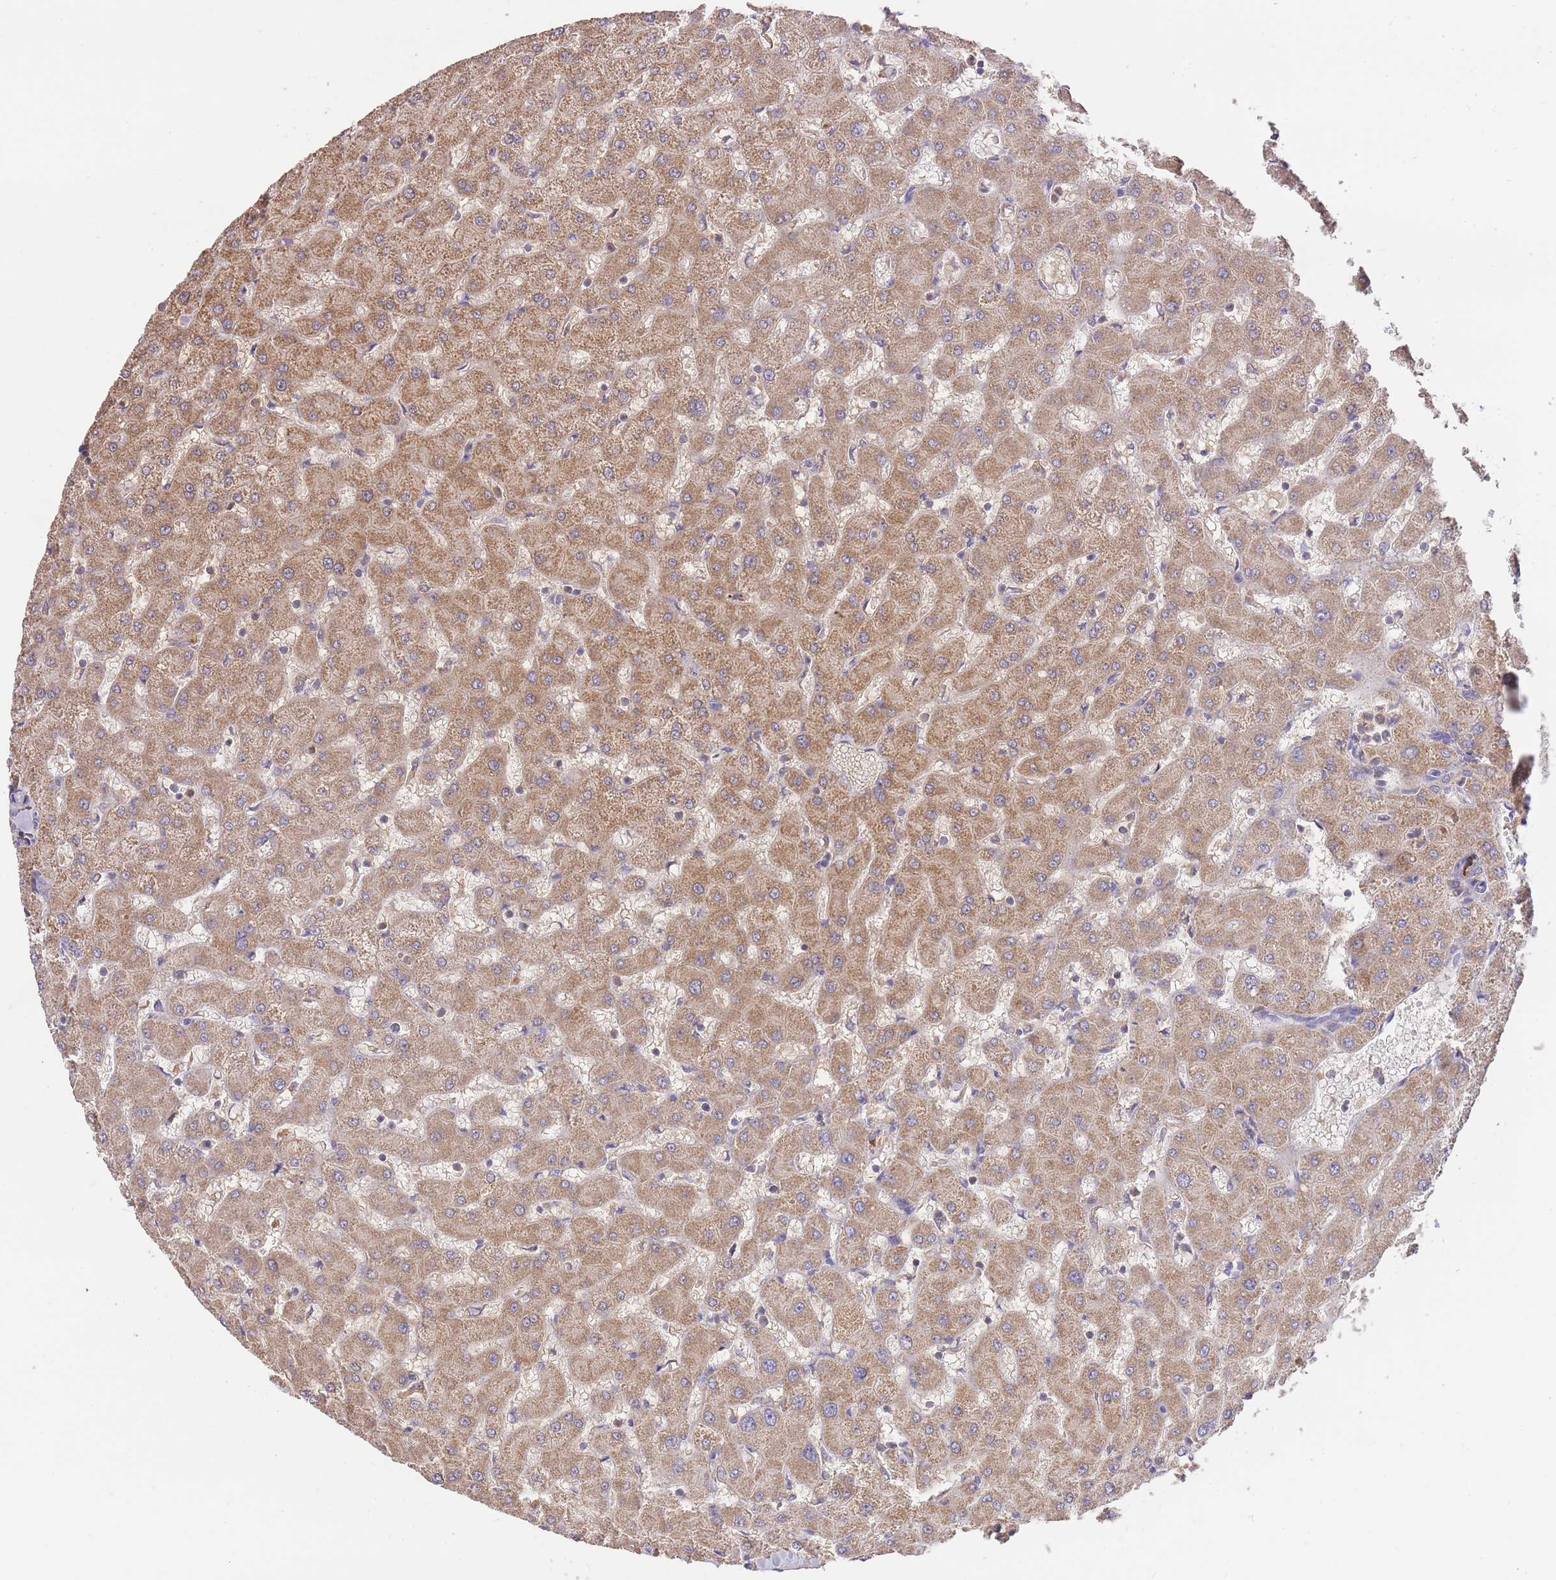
{"staining": {"intensity": "negative", "quantity": "none", "location": "none"}, "tissue": "liver", "cell_type": "Cholangiocytes", "image_type": "normal", "snomed": [{"axis": "morphology", "description": "Normal tissue, NOS"}, {"axis": "topography", "description": "Liver"}], "caption": "IHC image of unremarkable human liver stained for a protein (brown), which displays no staining in cholangiocytes.", "gene": "PREP", "patient": {"sex": "female", "age": 63}}